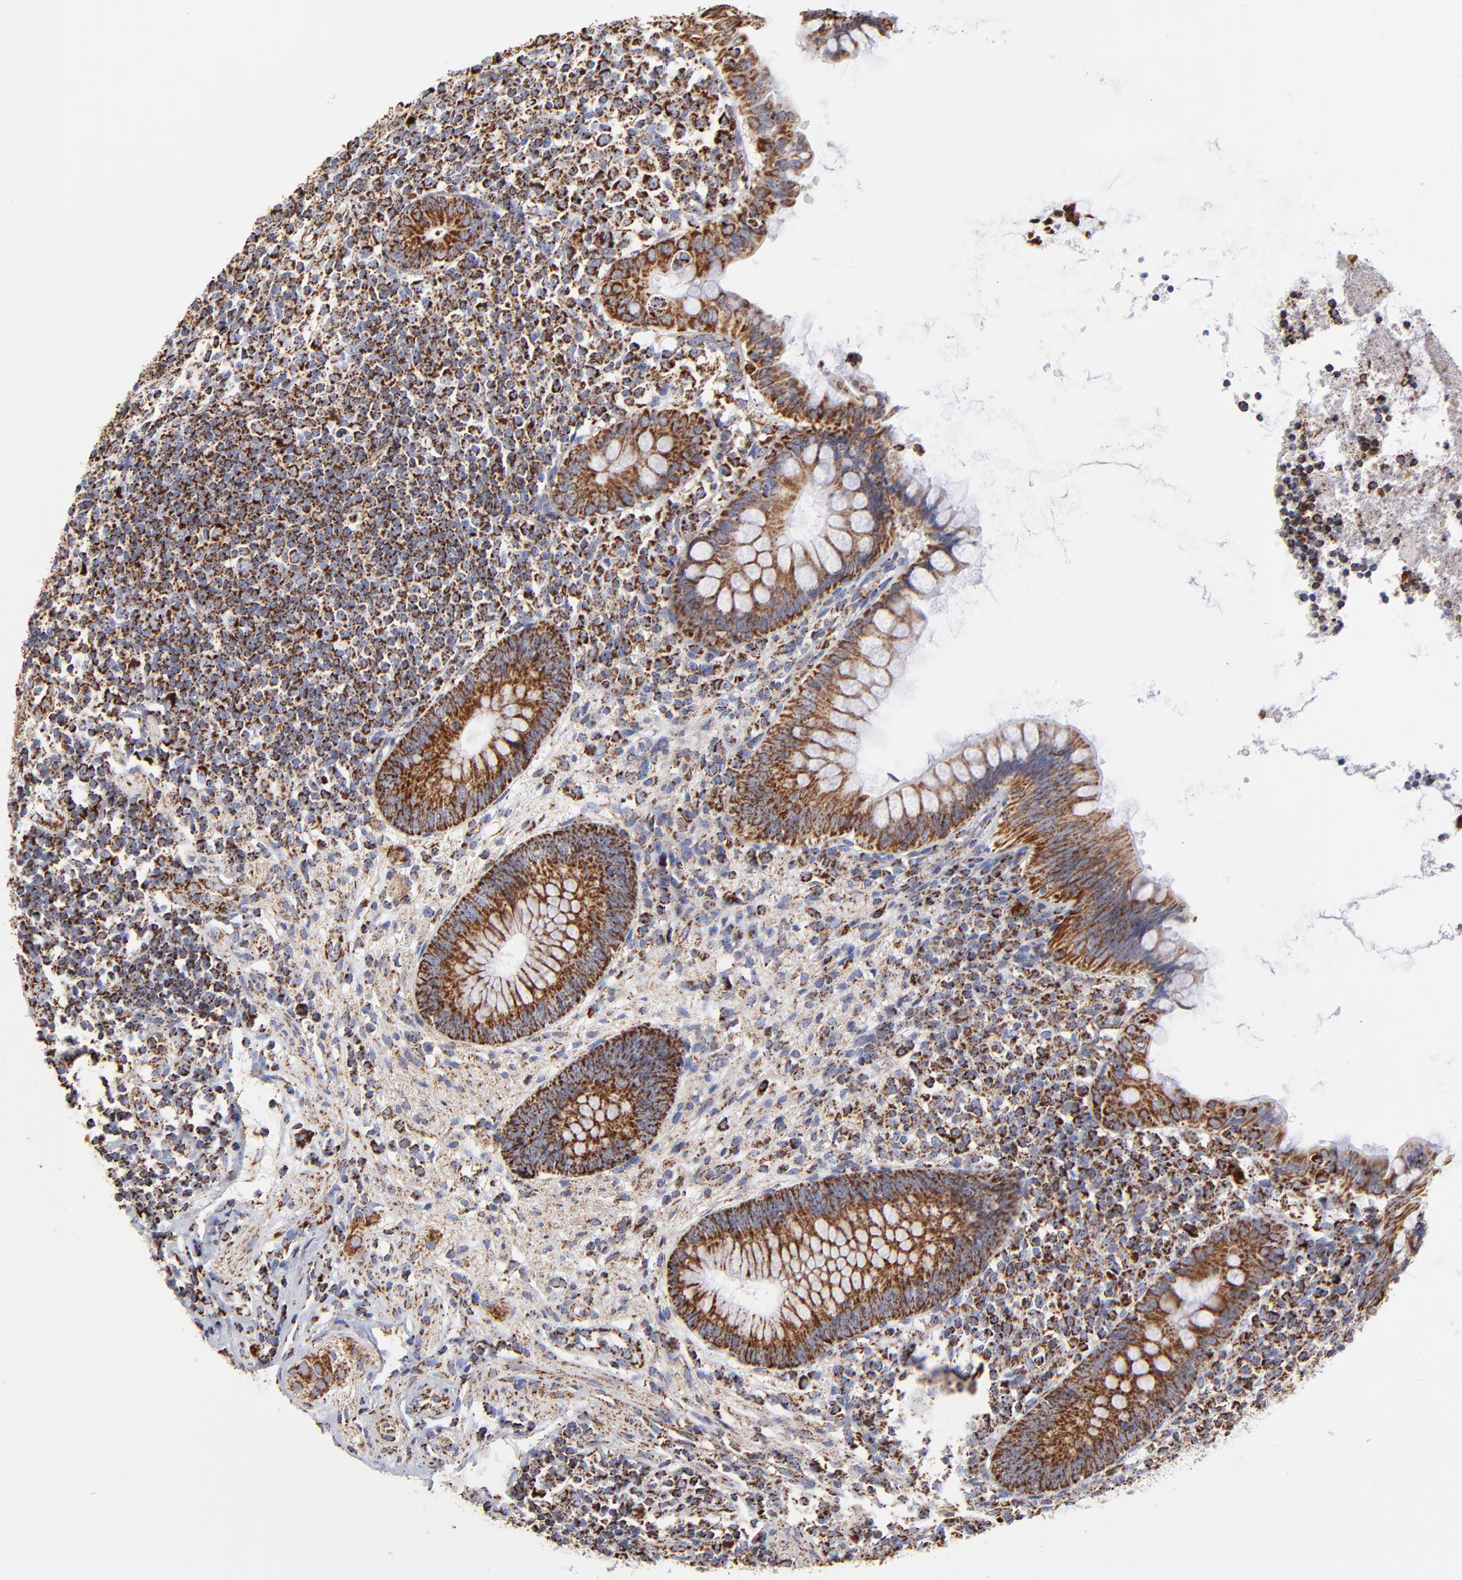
{"staining": {"intensity": "strong", "quantity": ">75%", "location": "cytoplasmic/membranous"}, "tissue": "appendix", "cell_type": "Glandular cells", "image_type": "normal", "snomed": [{"axis": "morphology", "description": "Normal tissue, NOS"}, {"axis": "topography", "description": "Appendix"}], "caption": "Normal appendix exhibits strong cytoplasmic/membranous positivity in approximately >75% of glandular cells The staining is performed using DAB brown chromogen to label protein expression. The nuclei are counter-stained blue using hematoxylin..", "gene": "PHB1", "patient": {"sex": "female", "age": 66}}